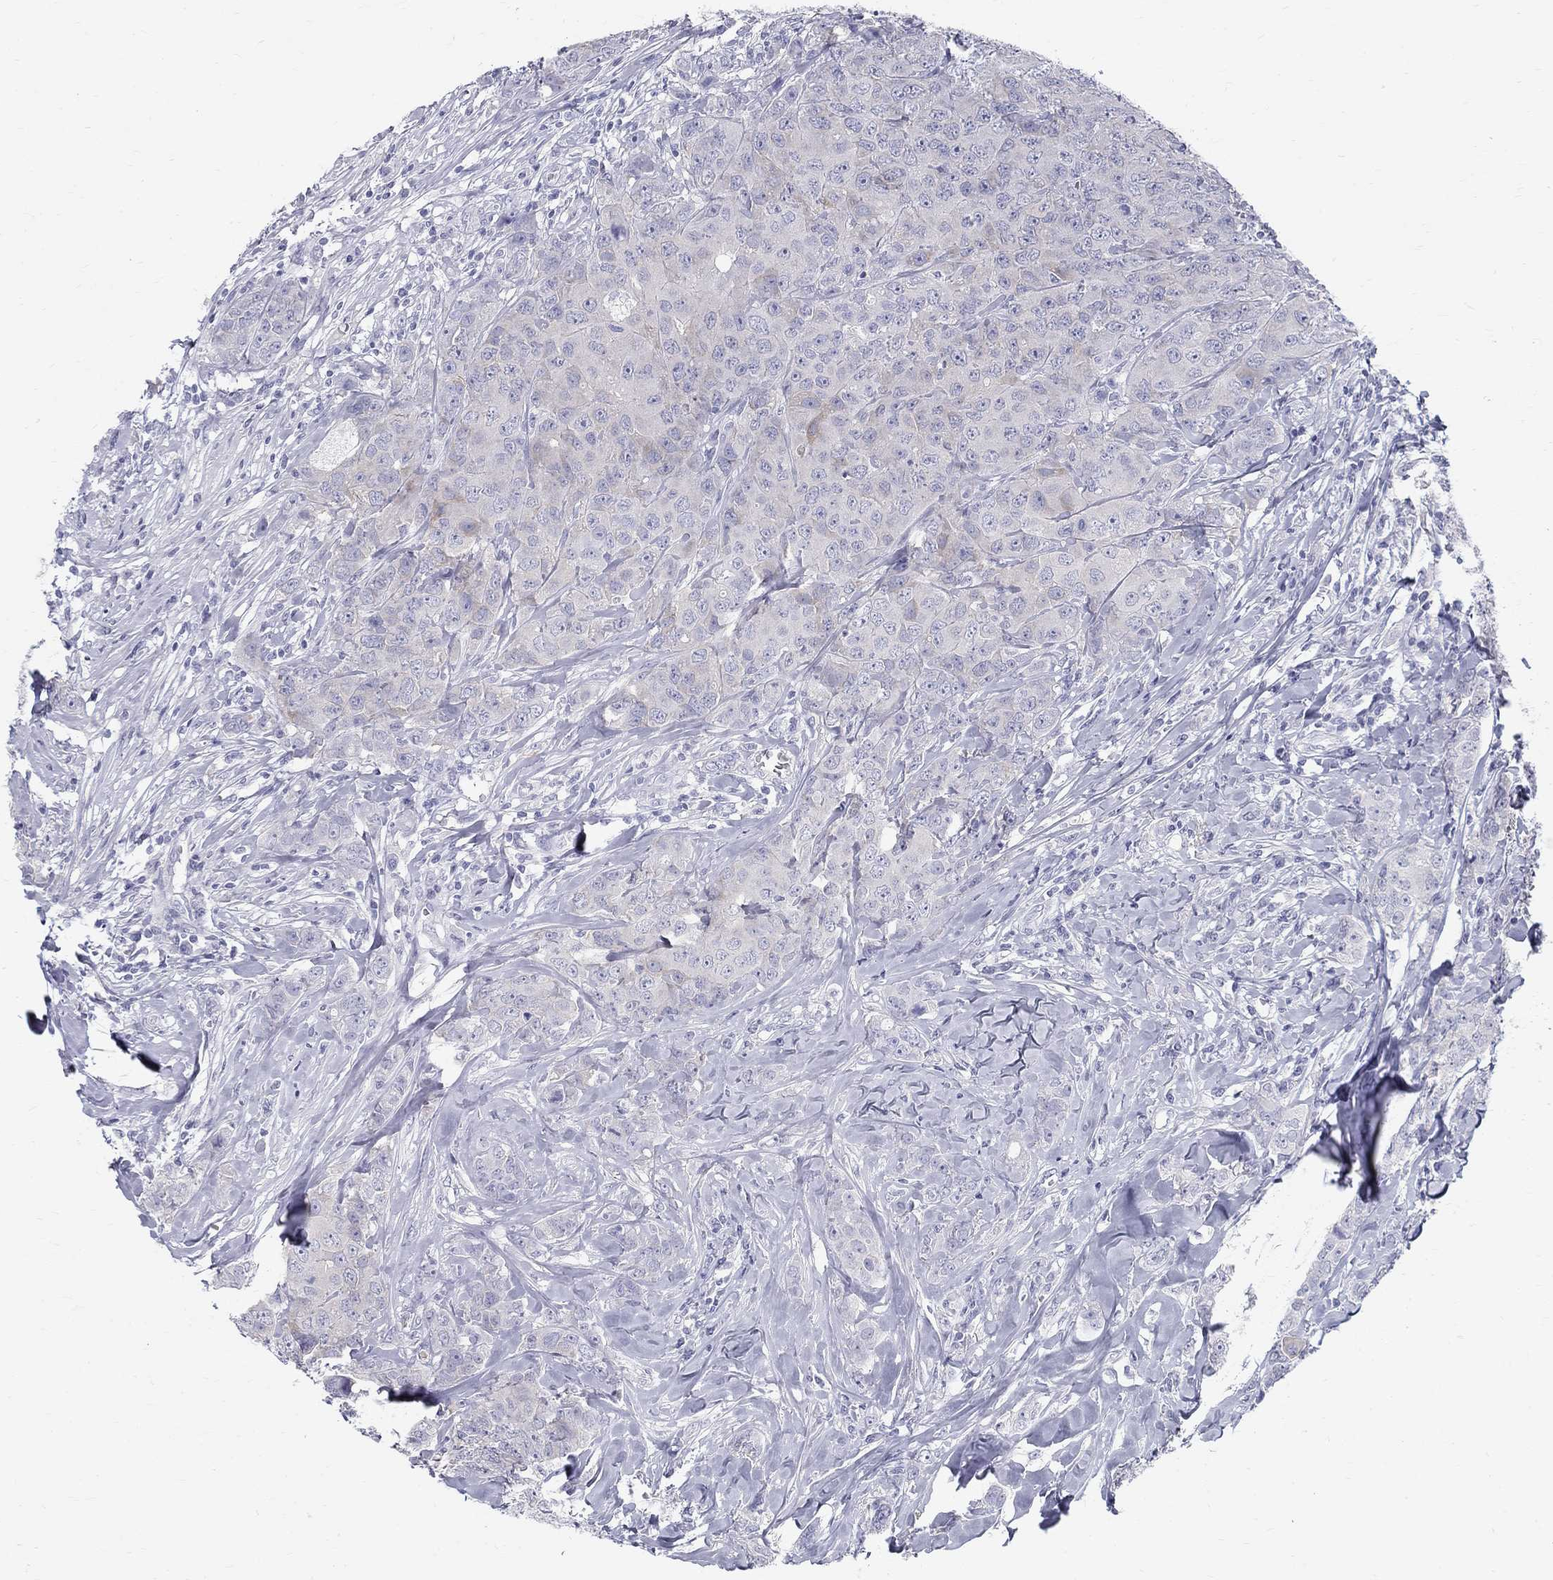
{"staining": {"intensity": "negative", "quantity": "none", "location": "none"}, "tissue": "breast cancer", "cell_type": "Tumor cells", "image_type": "cancer", "snomed": [{"axis": "morphology", "description": "Duct carcinoma"}, {"axis": "topography", "description": "Breast"}], "caption": "Immunohistochemistry micrograph of neoplastic tissue: breast cancer (intraductal carcinoma) stained with DAB (3,3'-diaminobenzidine) exhibits no significant protein positivity in tumor cells. (Stains: DAB (3,3'-diaminobenzidine) IHC with hematoxylin counter stain, Microscopy: brightfield microscopy at high magnification).", "gene": "MAGEB6", "patient": {"sex": "female", "age": 43}}